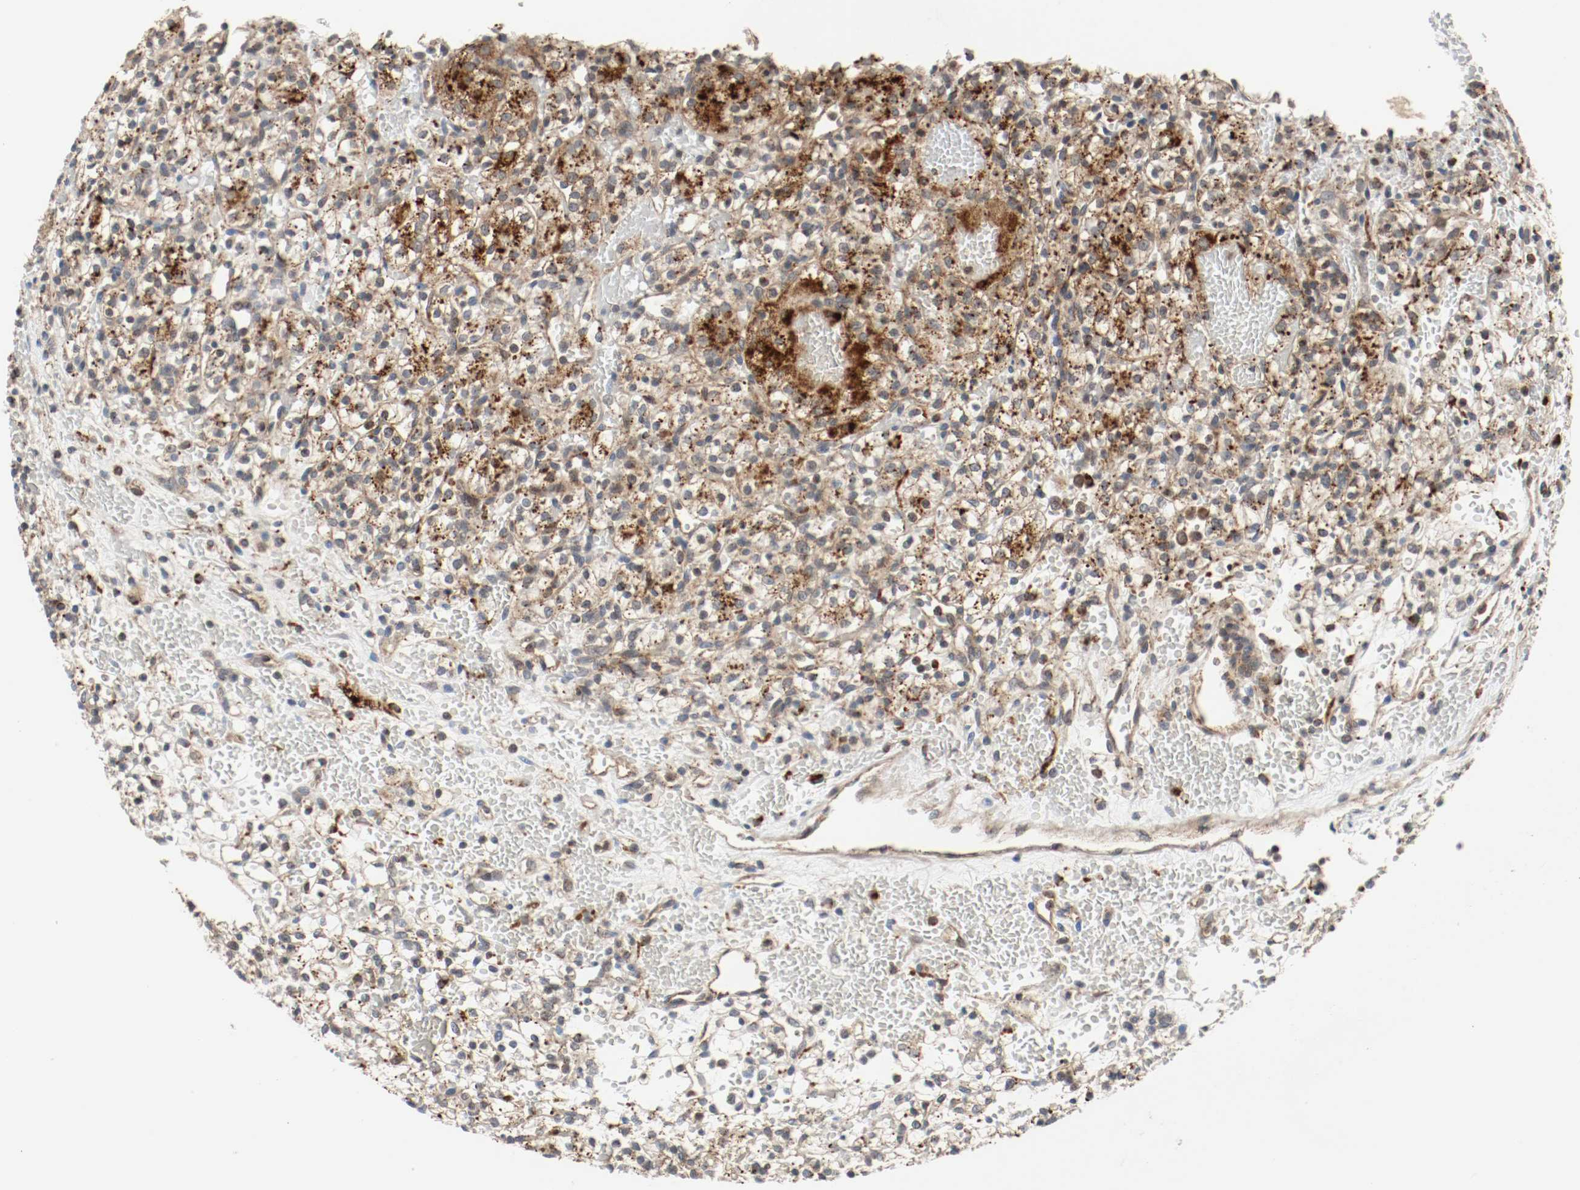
{"staining": {"intensity": "strong", "quantity": ">75%", "location": "cytoplasmic/membranous"}, "tissue": "renal cancer", "cell_type": "Tumor cells", "image_type": "cancer", "snomed": [{"axis": "morphology", "description": "Adenocarcinoma, NOS"}, {"axis": "topography", "description": "Kidney"}], "caption": "A brown stain shows strong cytoplasmic/membranous staining of a protein in renal cancer (adenocarcinoma) tumor cells.", "gene": "LAMP2", "patient": {"sex": "female", "age": 60}}